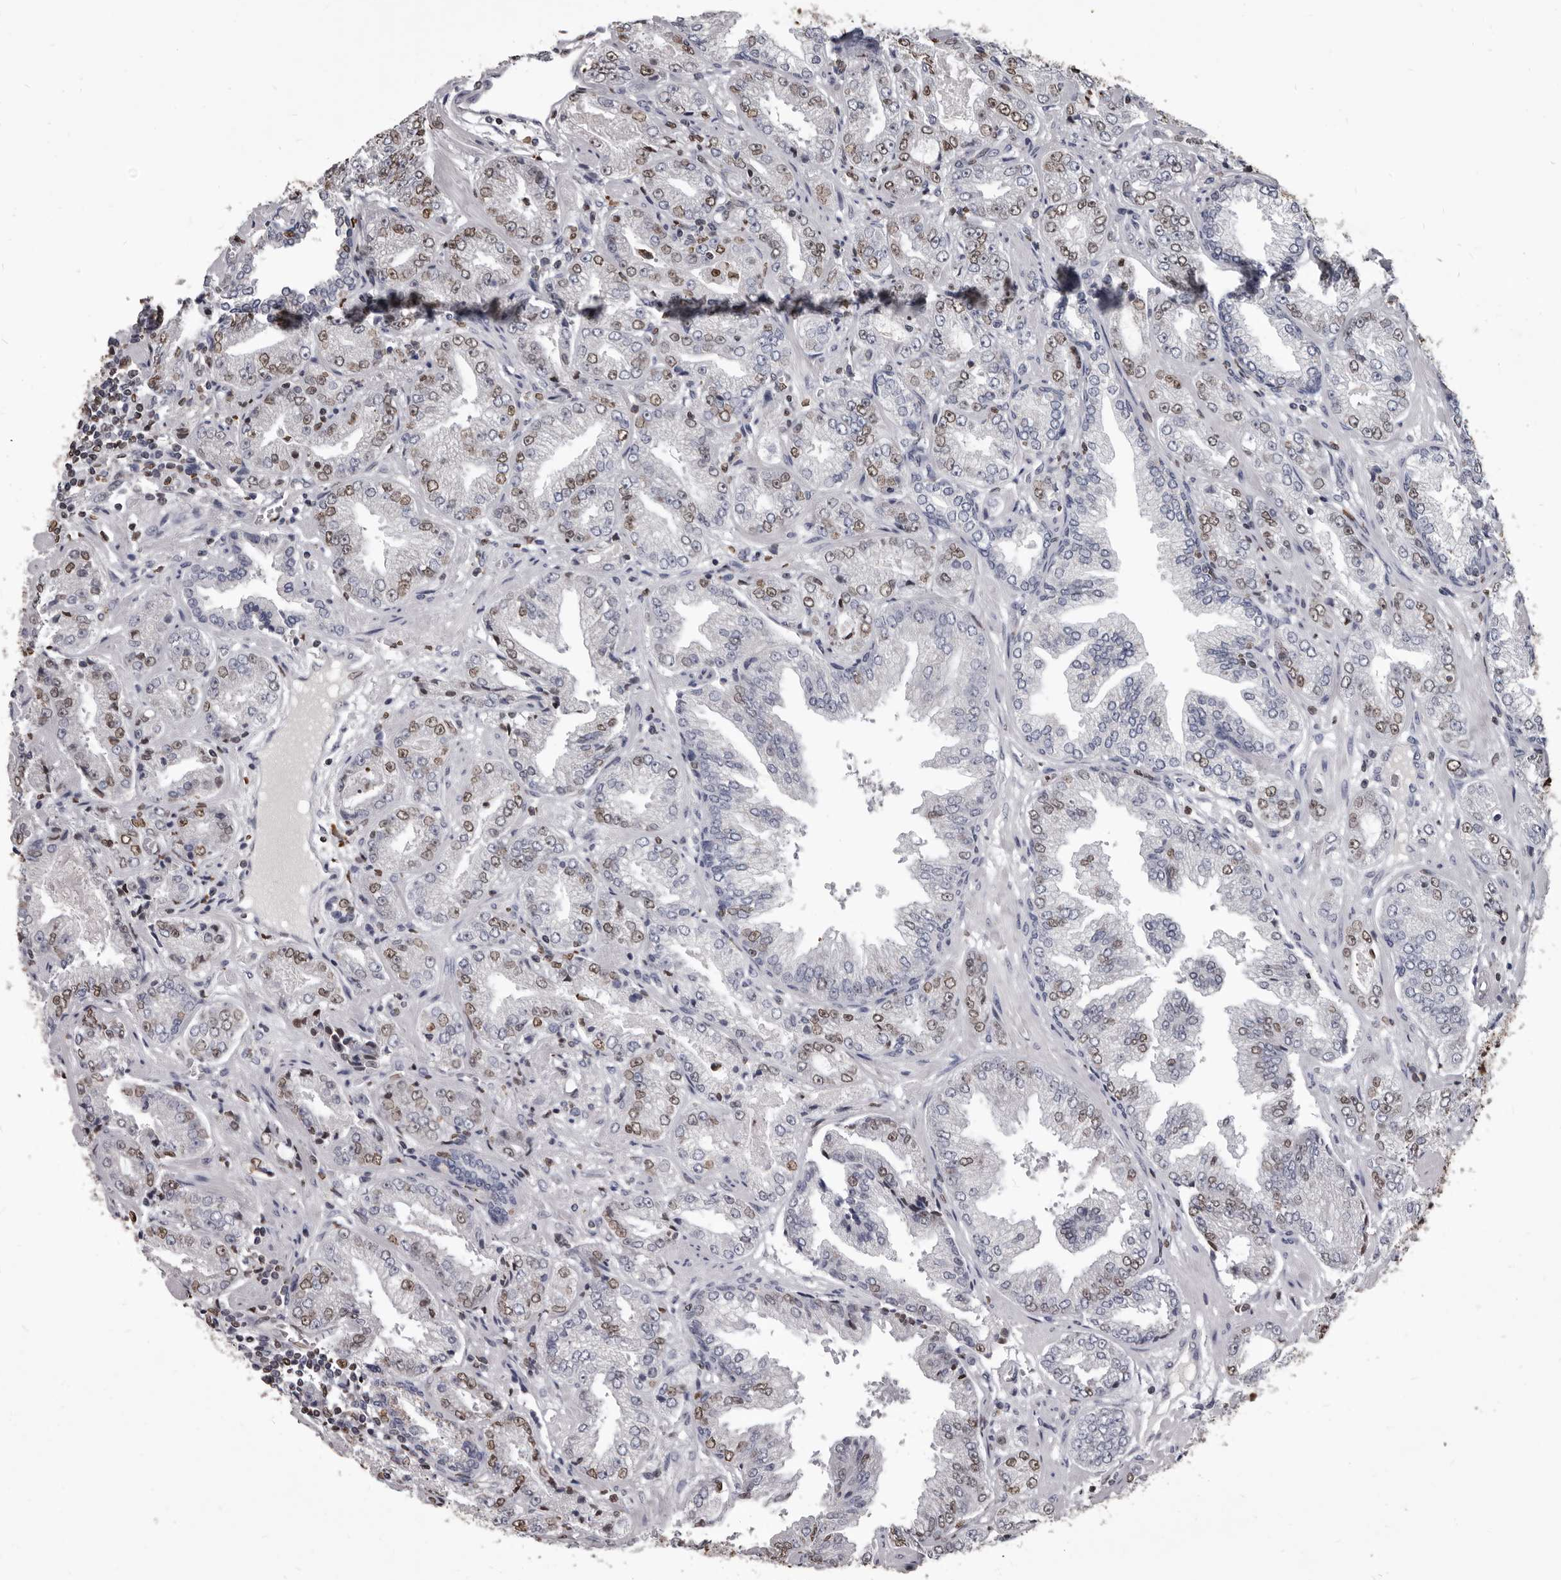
{"staining": {"intensity": "moderate", "quantity": "<25%", "location": "nuclear"}, "tissue": "prostate cancer", "cell_type": "Tumor cells", "image_type": "cancer", "snomed": [{"axis": "morphology", "description": "Adenocarcinoma, High grade"}, {"axis": "topography", "description": "Prostate"}], "caption": "The photomicrograph displays staining of prostate cancer, revealing moderate nuclear protein staining (brown color) within tumor cells. Nuclei are stained in blue.", "gene": "AHR", "patient": {"sex": "male", "age": 71}}